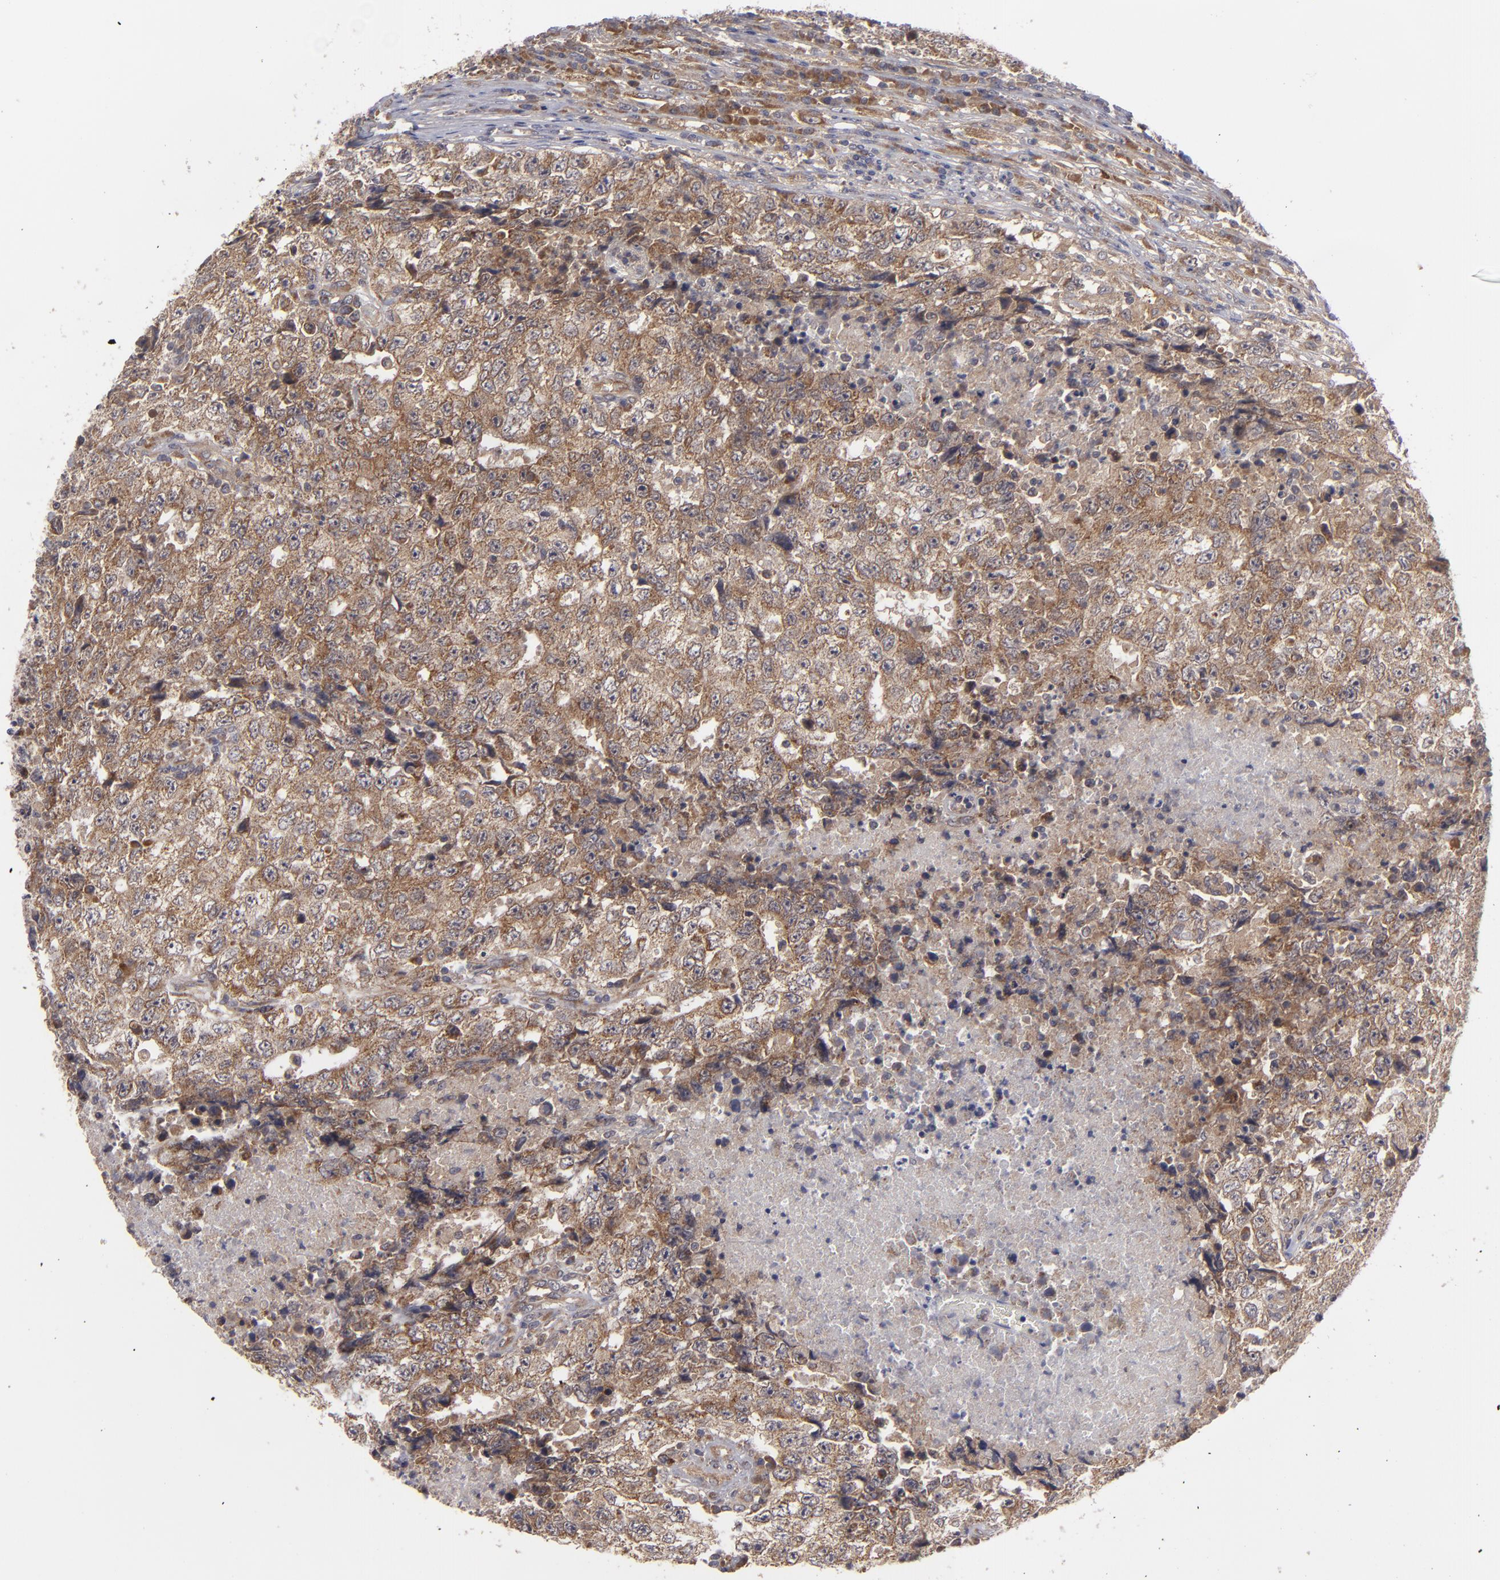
{"staining": {"intensity": "moderate", "quantity": ">75%", "location": "cytoplasmic/membranous"}, "tissue": "testis cancer", "cell_type": "Tumor cells", "image_type": "cancer", "snomed": [{"axis": "morphology", "description": "Necrosis, NOS"}, {"axis": "morphology", "description": "Carcinoma, Embryonal, NOS"}, {"axis": "topography", "description": "Testis"}], "caption": "Tumor cells display medium levels of moderate cytoplasmic/membranous expression in about >75% of cells in embryonal carcinoma (testis). The protein is stained brown, and the nuclei are stained in blue (DAB IHC with brightfield microscopy, high magnification).", "gene": "BMP6", "patient": {"sex": "male", "age": 19}}